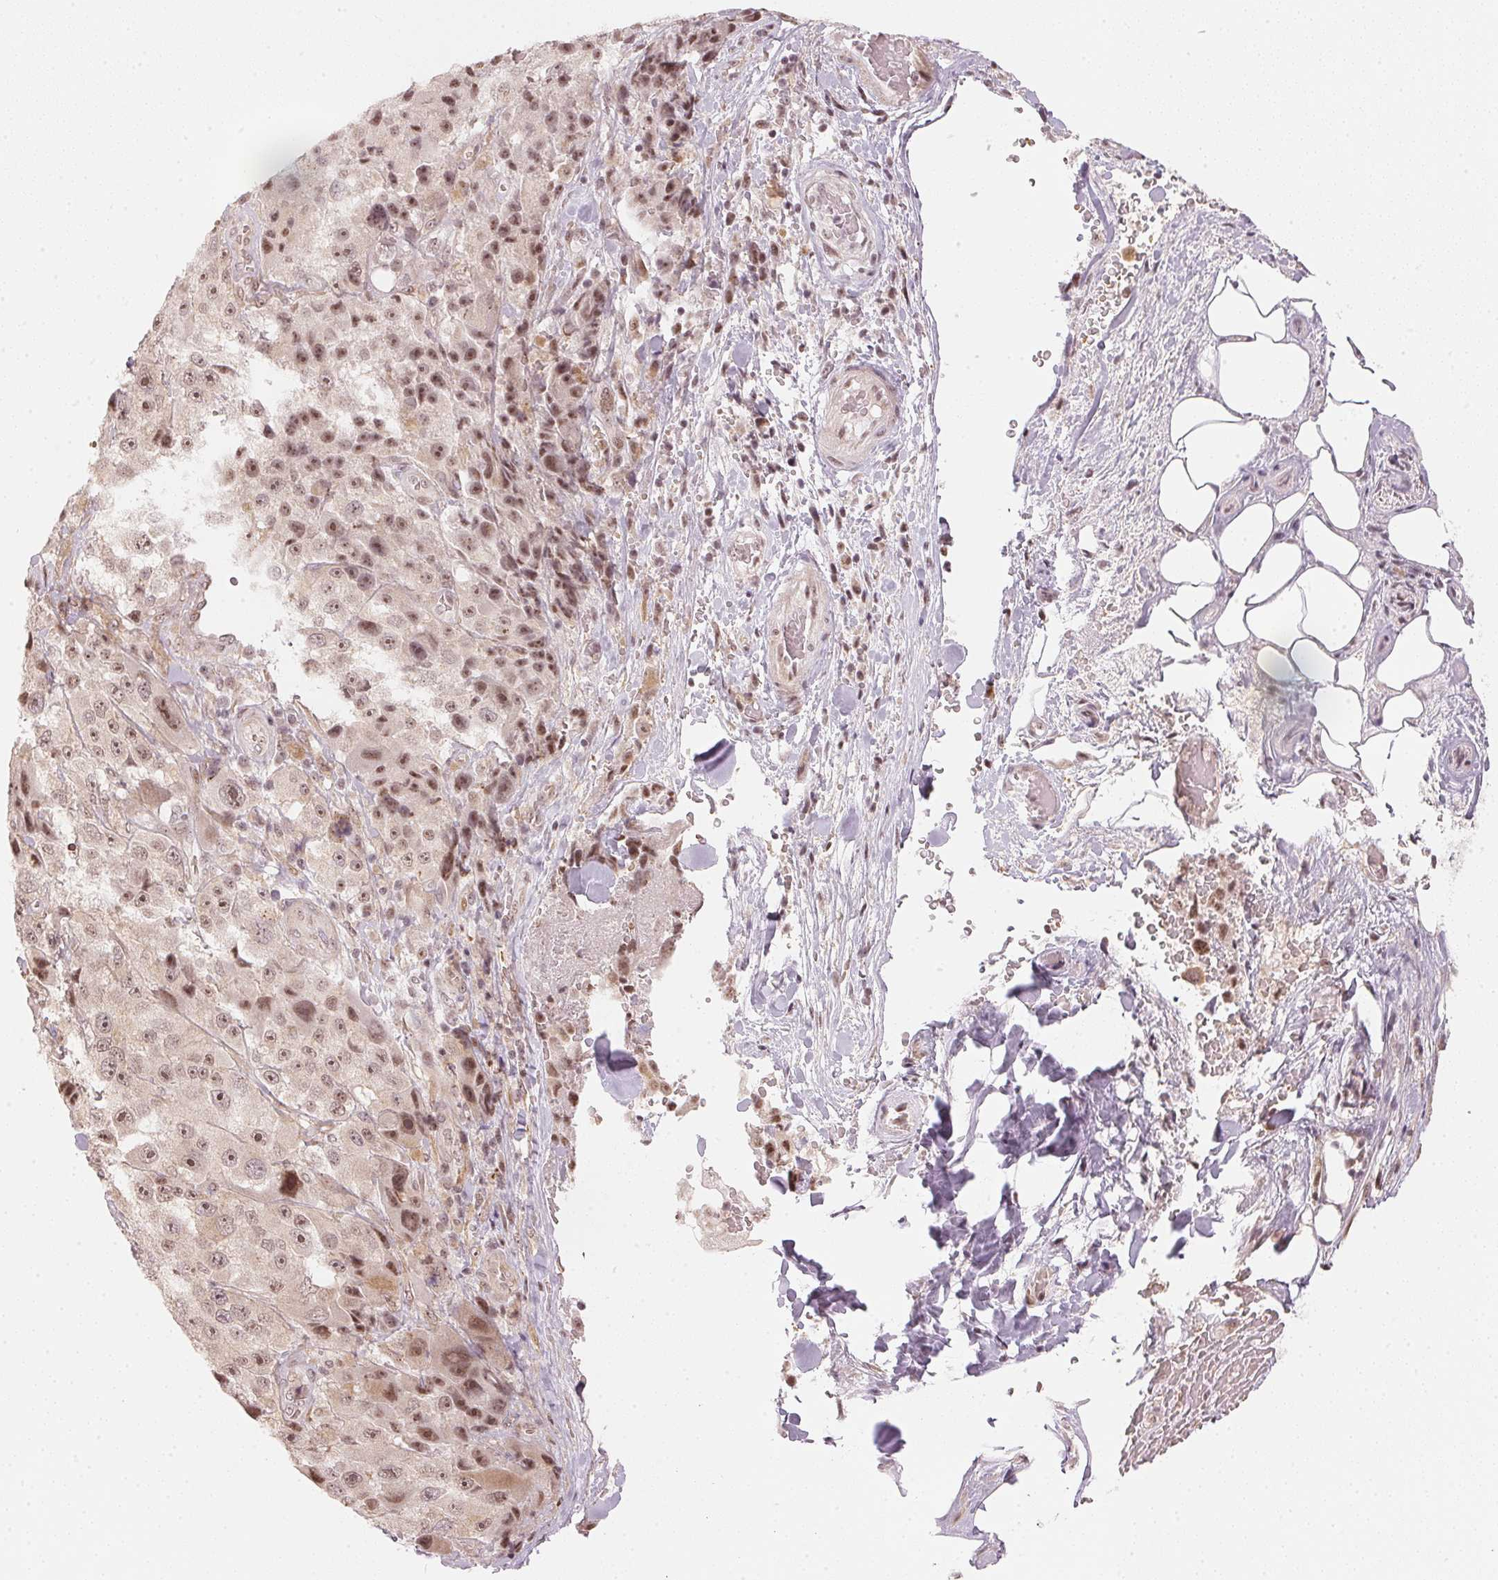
{"staining": {"intensity": "moderate", "quantity": "25%-75%", "location": "nuclear"}, "tissue": "melanoma", "cell_type": "Tumor cells", "image_type": "cancer", "snomed": [{"axis": "morphology", "description": "Malignant melanoma, Metastatic site"}, {"axis": "topography", "description": "Lymph node"}], "caption": "Immunohistochemical staining of human malignant melanoma (metastatic site) reveals medium levels of moderate nuclear staining in approximately 25%-75% of tumor cells.", "gene": "KAT6A", "patient": {"sex": "male", "age": 62}}